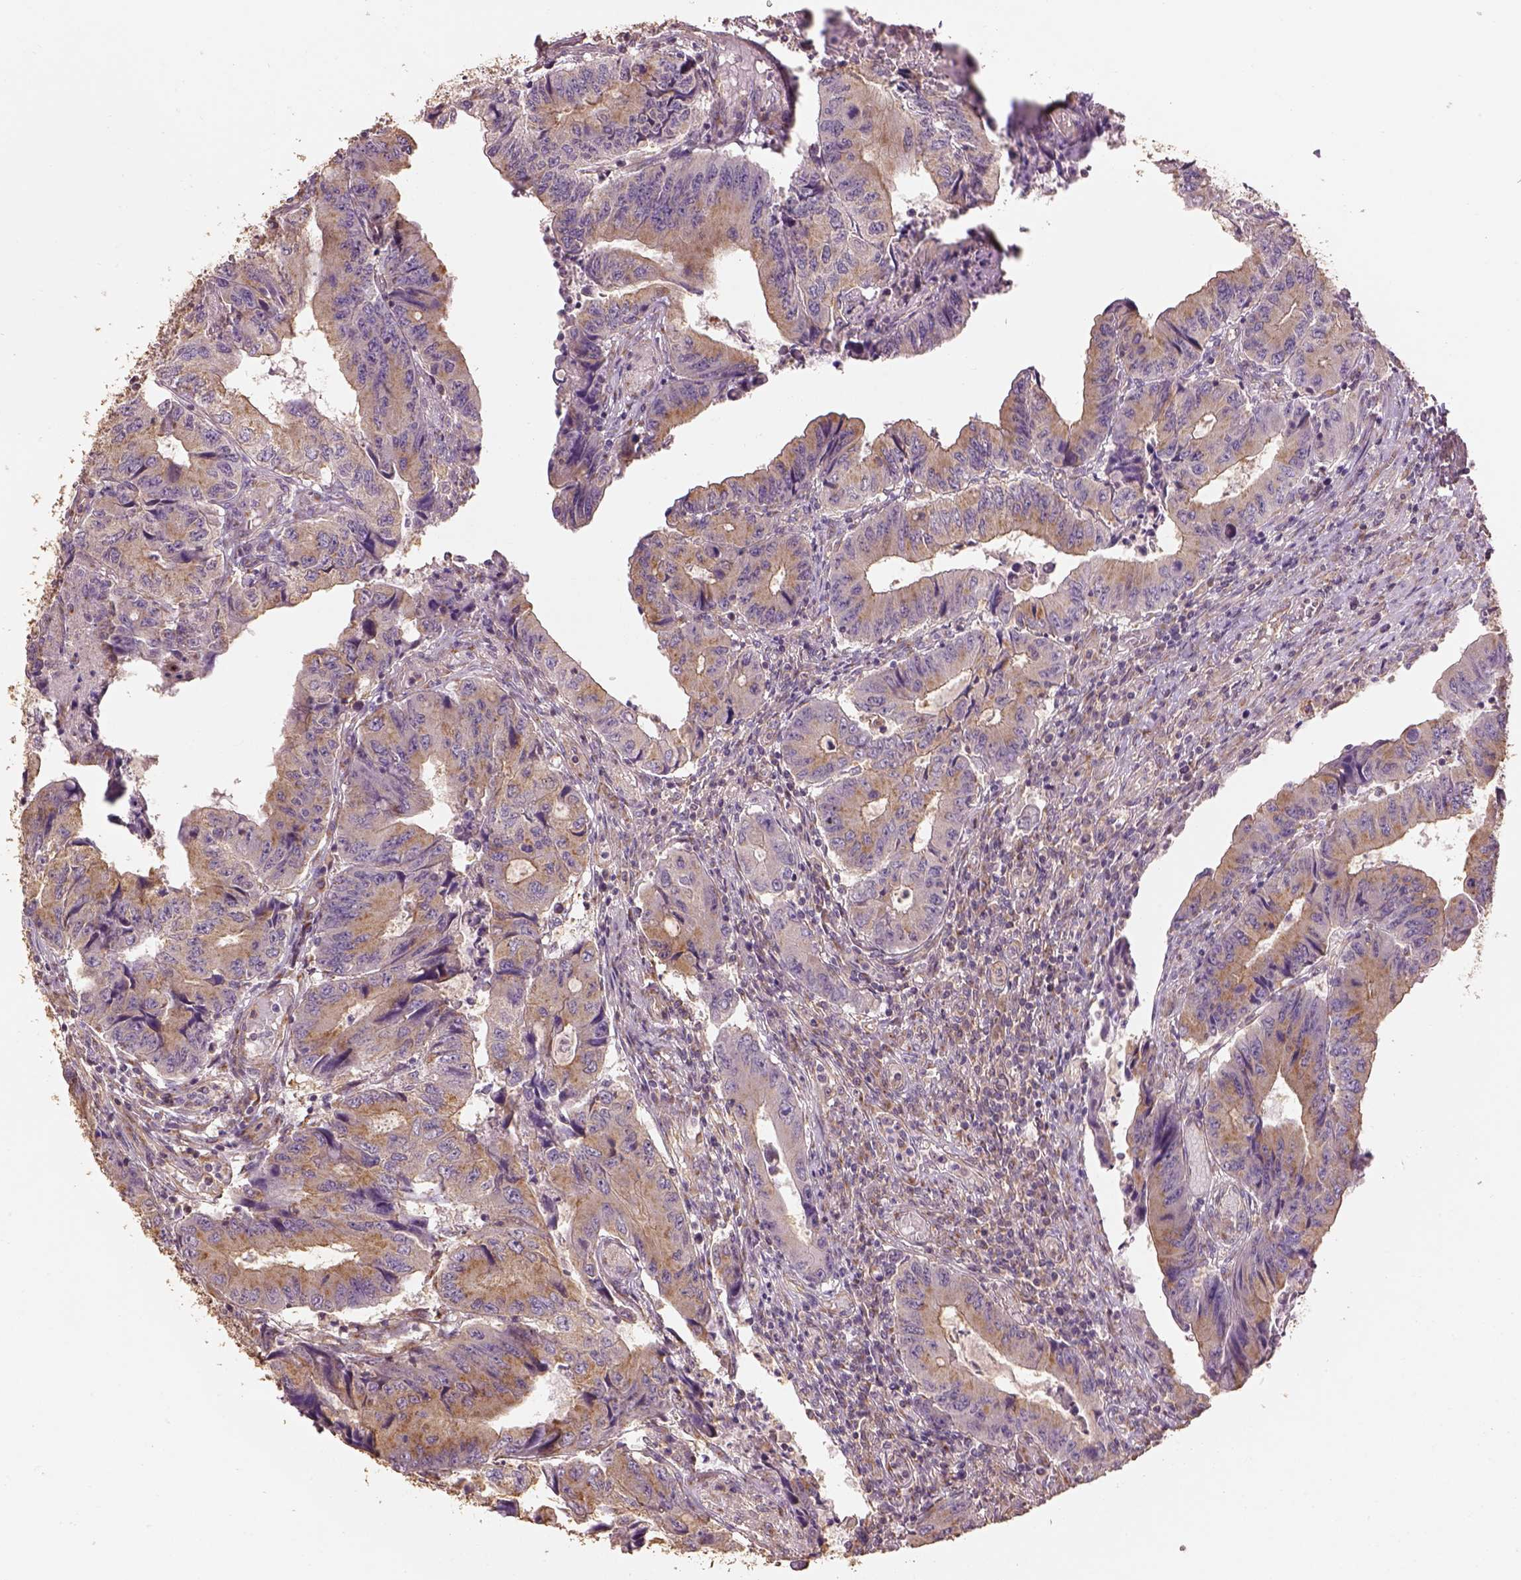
{"staining": {"intensity": "moderate", "quantity": ">75%", "location": "cytoplasmic/membranous"}, "tissue": "colorectal cancer", "cell_type": "Tumor cells", "image_type": "cancer", "snomed": [{"axis": "morphology", "description": "Adenocarcinoma, NOS"}, {"axis": "topography", "description": "Colon"}], "caption": "Immunohistochemical staining of colorectal adenocarcinoma demonstrates moderate cytoplasmic/membranous protein staining in approximately >75% of tumor cells.", "gene": "AP1B1", "patient": {"sex": "male", "age": 53}}